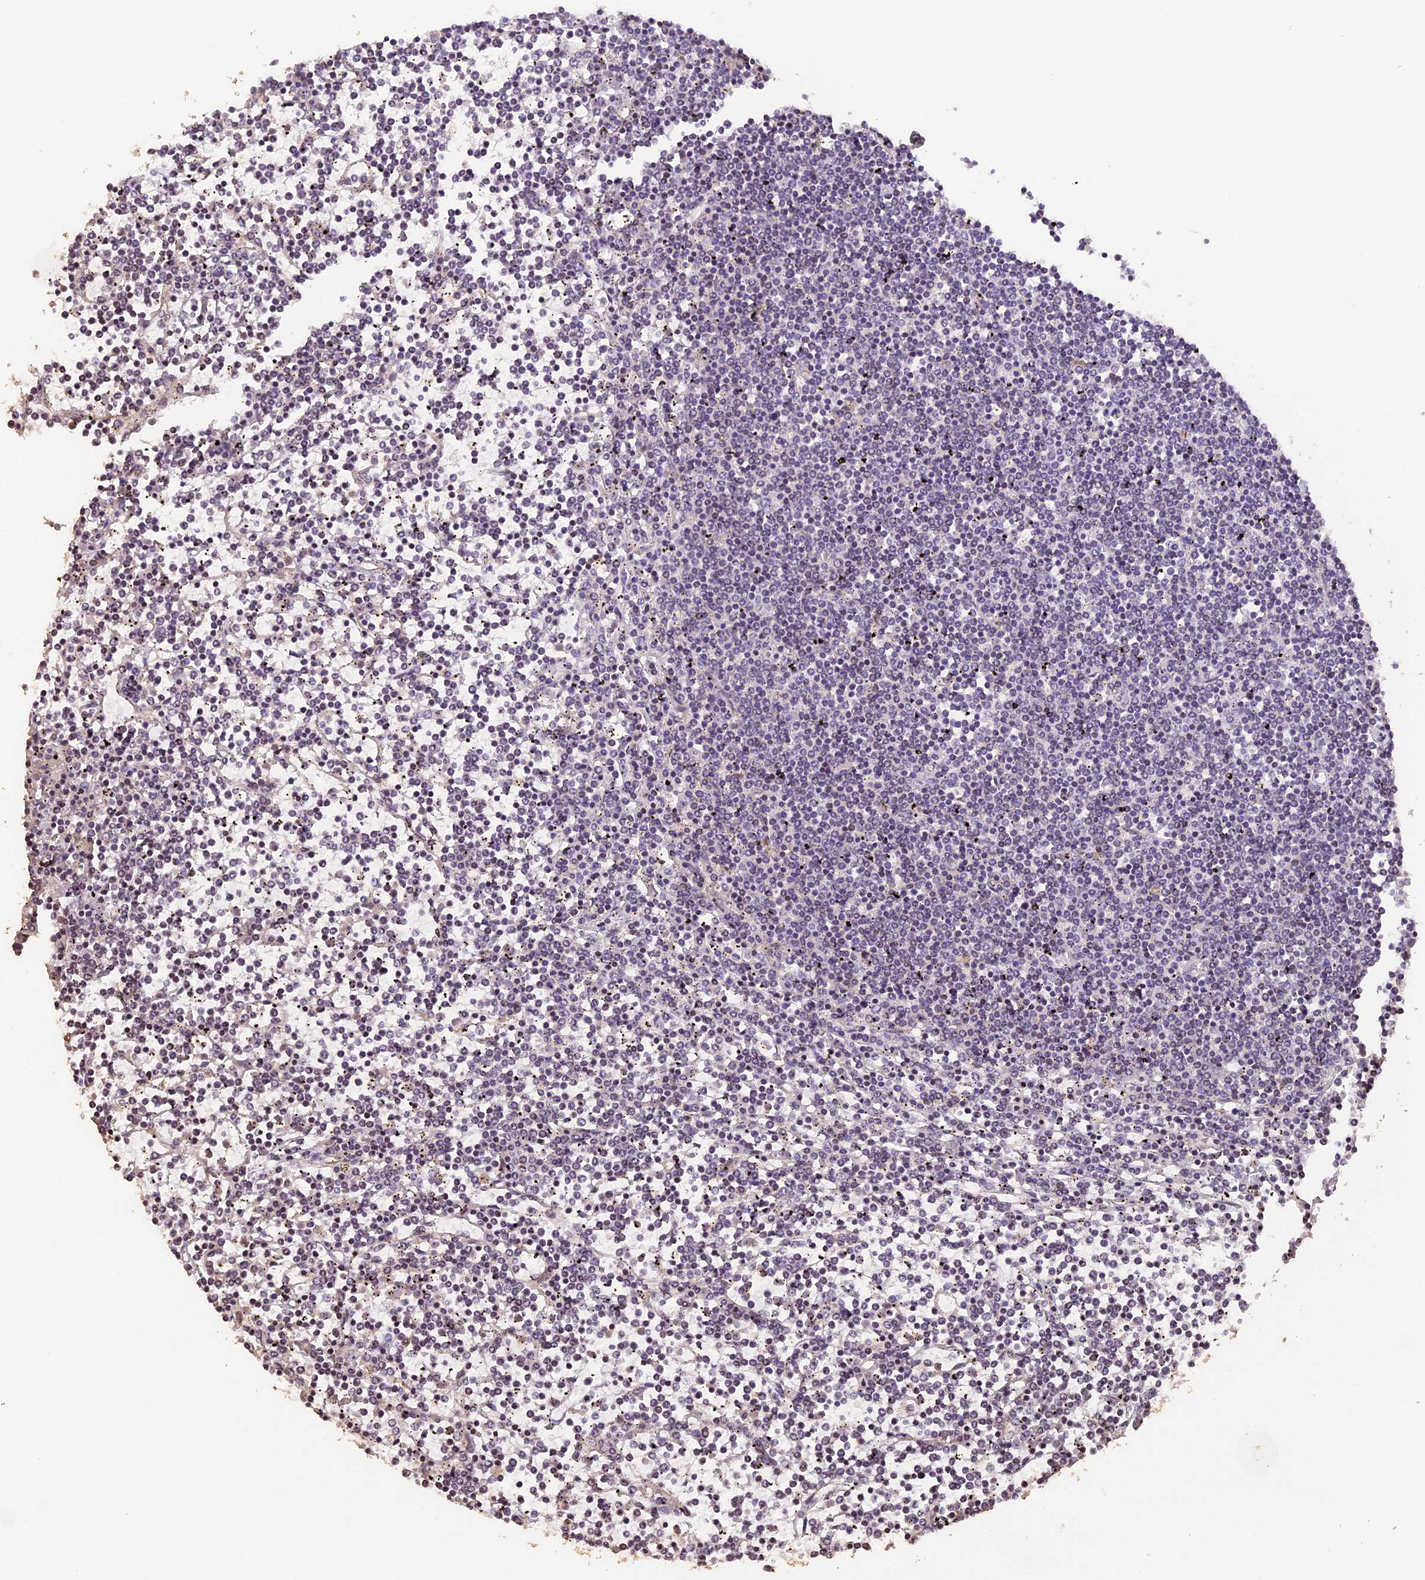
{"staining": {"intensity": "negative", "quantity": "none", "location": "none"}, "tissue": "lymphoma", "cell_type": "Tumor cells", "image_type": "cancer", "snomed": [{"axis": "morphology", "description": "Malignant lymphoma, non-Hodgkin's type, Low grade"}, {"axis": "topography", "description": "Spleen"}], "caption": "Micrograph shows no protein staining in tumor cells of malignant lymphoma, non-Hodgkin's type (low-grade) tissue. The staining was performed using DAB (3,3'-diaminobenzidine) to visualize the protein expression in brown, while the nuclei were stained in blue with hematoxylin (Magnification: 20x).", "gene": "GNB5", "patient": {"sex": "female", "age": 19}}